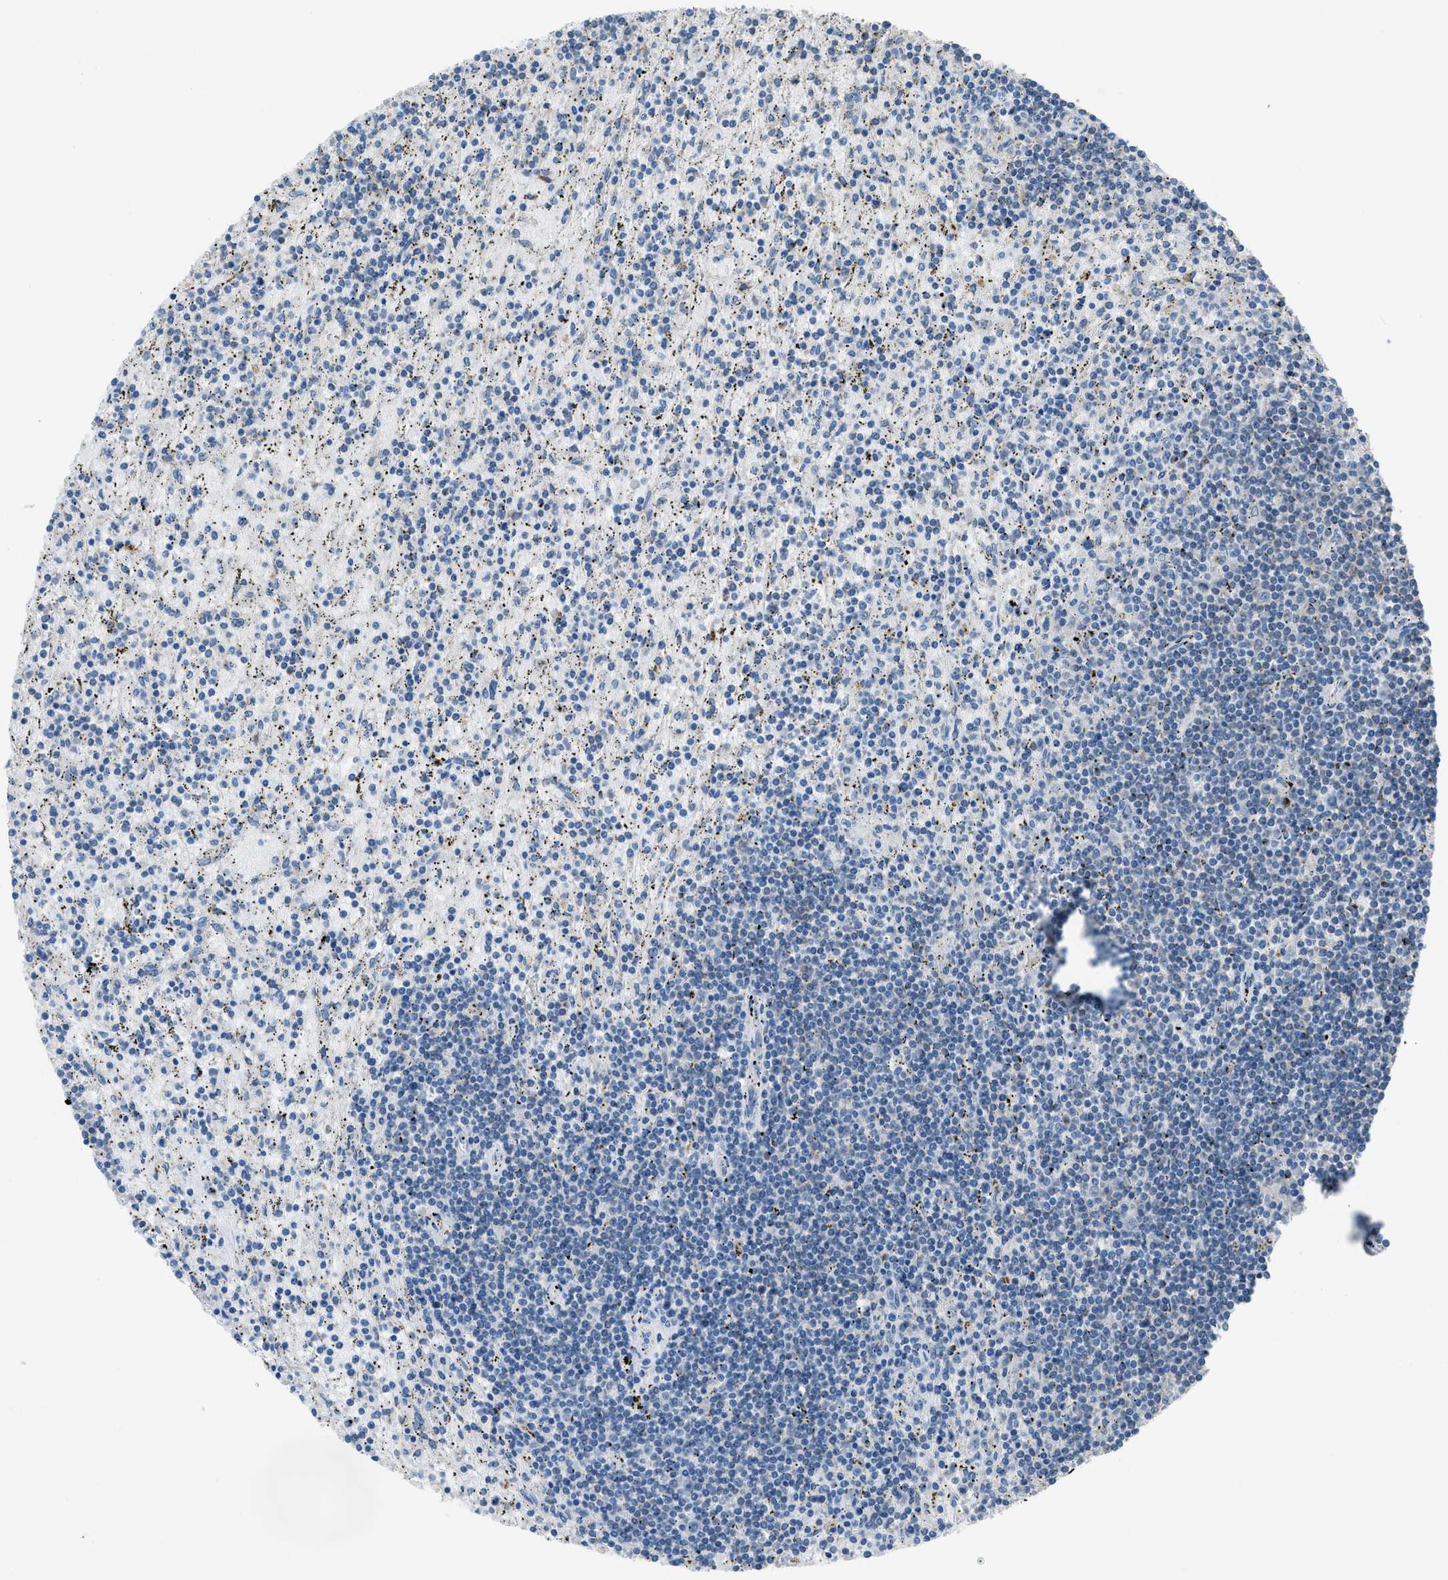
{"staining": {"intensity": "negative", "quantity": "none", "location": "none"}, "tissue": "lymphoma", "cell_type": "Tumor cells", "image_type": "cancer", "snomed": [{"axis": "morphology", "description": "Malignant lymphoma, non-Hodgkin's type, Low grade"}, {"axis": "topography", "description": "Spleen"}], "caption": "High magnification brightfield microscopy of lymphoma stained with DAB (3,3'-diaminobenzidine) (brown) and counterstained with hematoxylin (blue): tumor cells show no significant staining.", "gene": "SMIM20", "patient": {"sex": "male", "age": 76}}